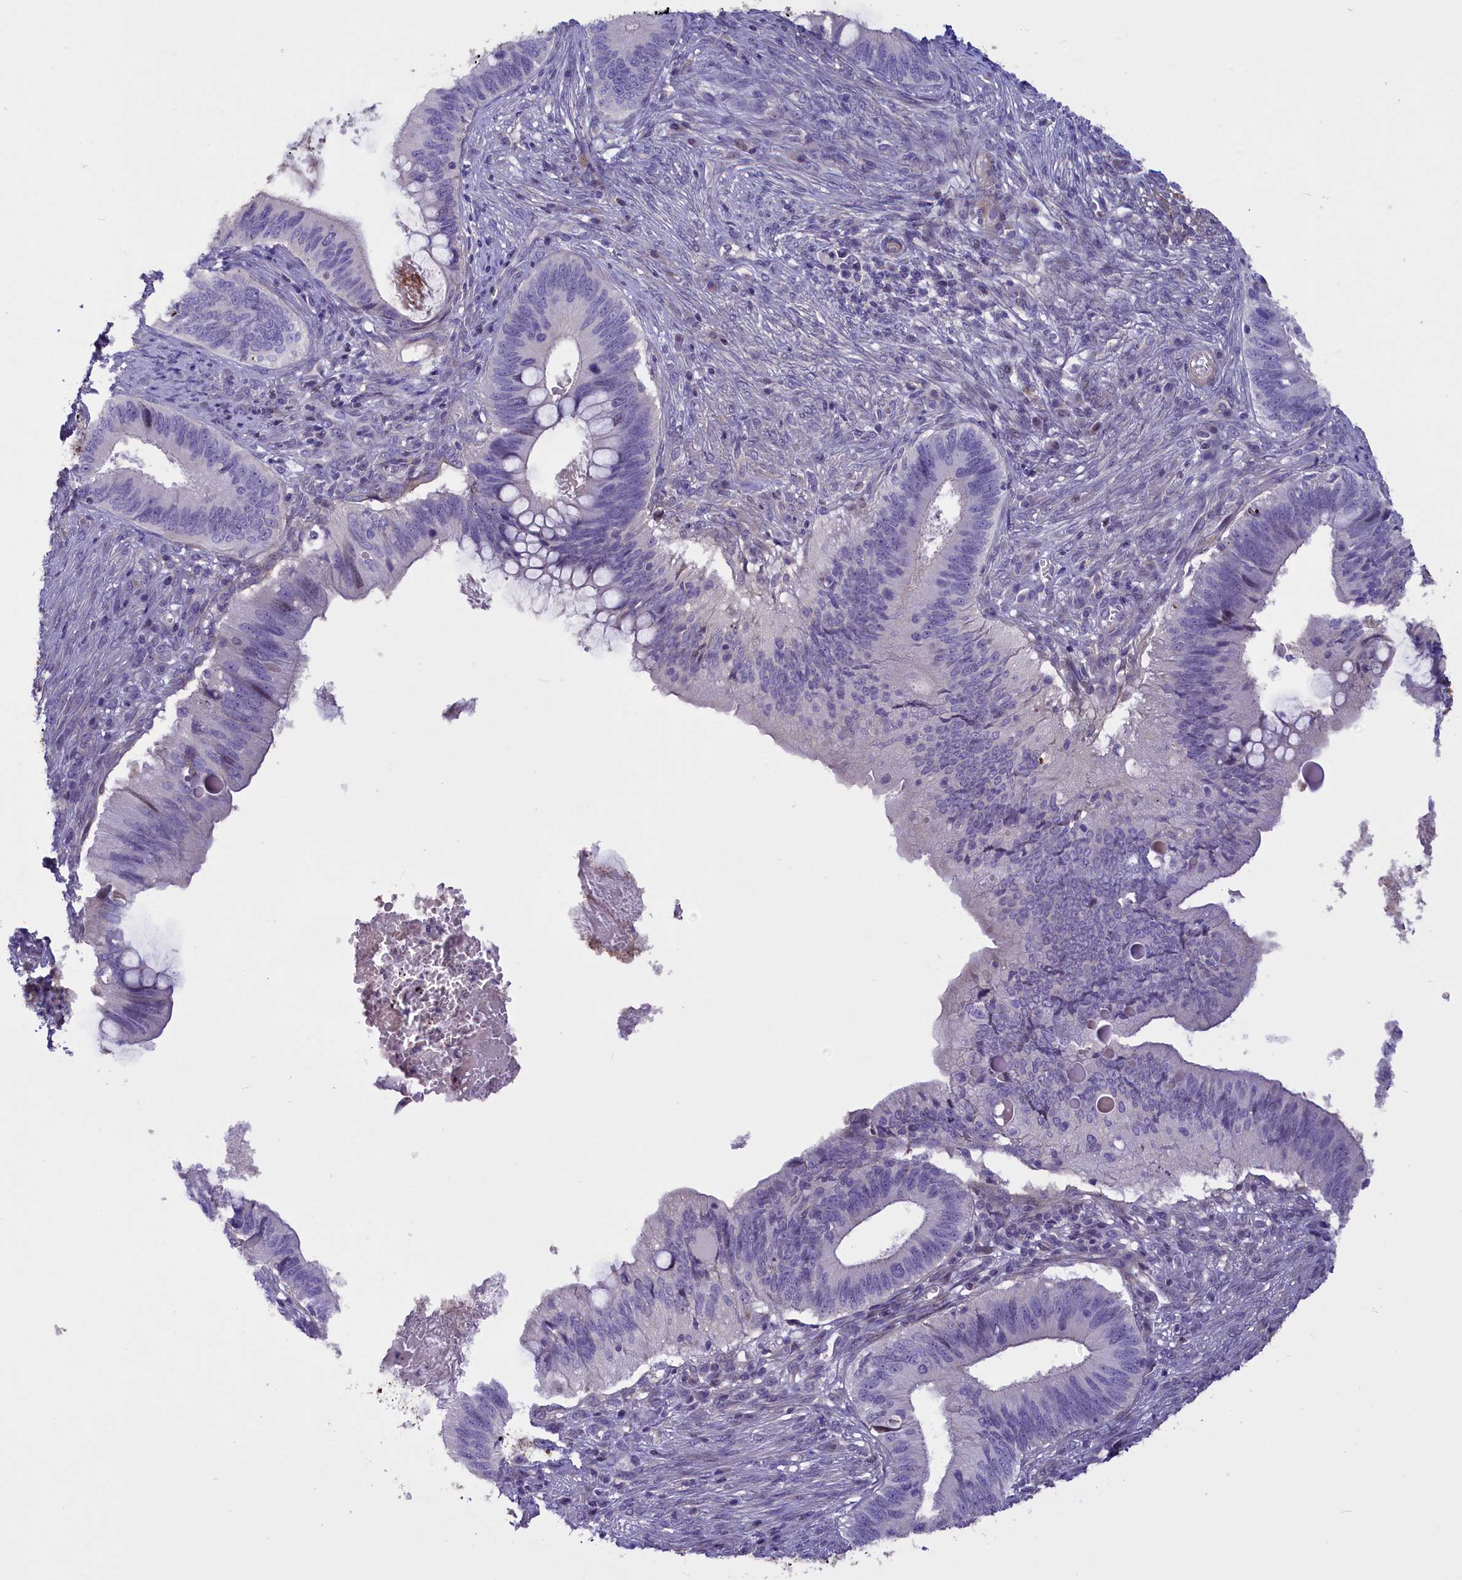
{"staining": {"intensity": "negative", "quantity": "none", "location": "none"}, "tissue": "cervical cancer", "cell_type": "Tumor cells", "image_type": "cancer", "snomed": [{"axis": "morphology", "description": "Adenocarcinoma, NOS"}, {"axis": "topography", "description": "Cervix"}], "caption": "The histopathology image shows no staining of tumor cells in cervical cancer. (DAB immunohistochemistry (IHC), high magnification).", "gene": "MAN2C1", "patient": {"sex": "female", "age": 42}}